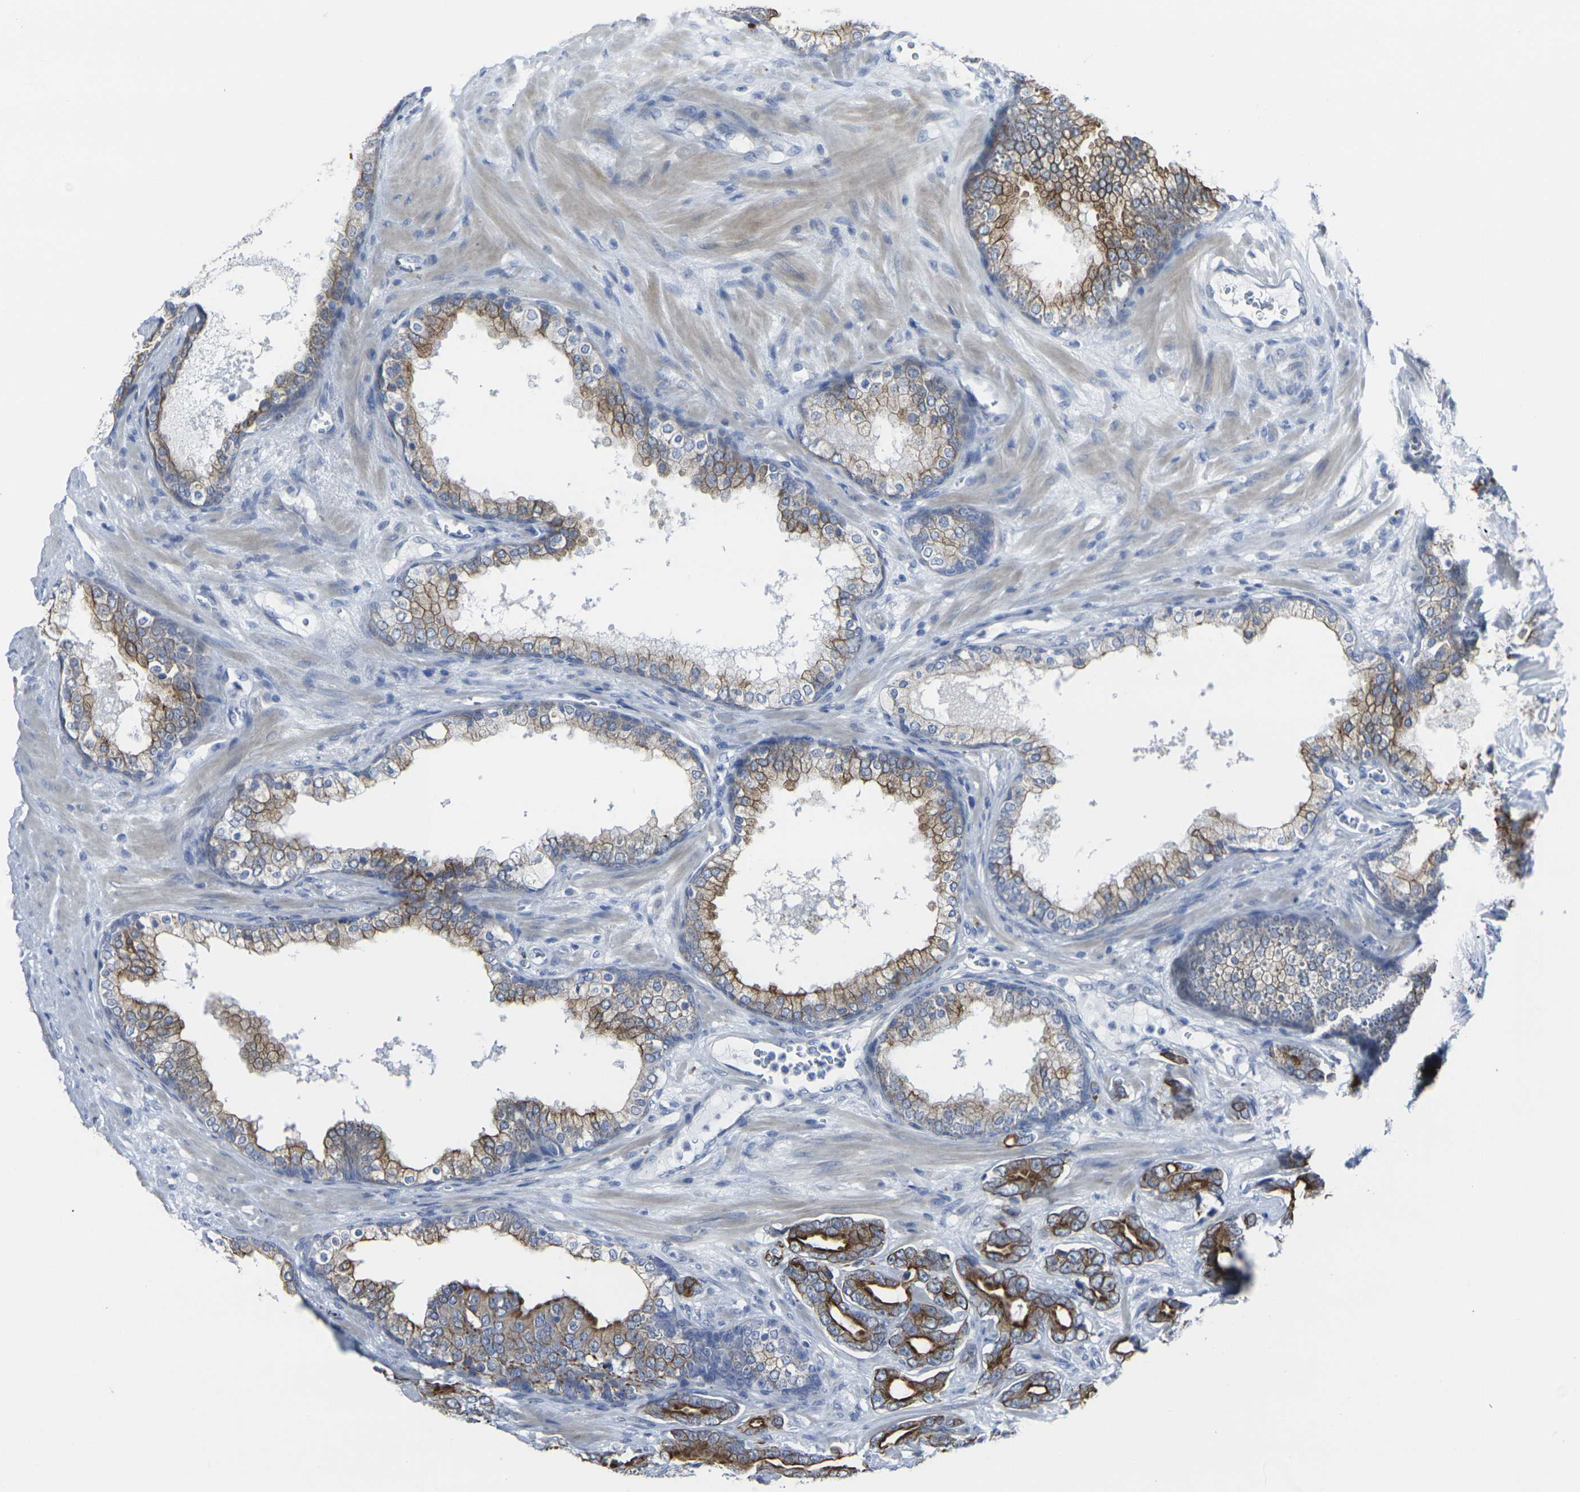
{"staining": {"intensity": "strong", "quantity": "25%-75%", "location": "cytoplasmic/membranous"}, "tissue": "prostate cancer", "cell_type": "Tumor cells", "image_type": "cancer", "snomed": [{"axis": "morphology", "description": "Adenocarcinoma, Low grade"}, {"axis": "topography", "description": "Prostate"}], "caption": "Tumor cells exhibit high levels of strong cytoplasmic/membranous positivity in approximately 25%-75% of cells in prostate adenocarcinoma (low-grade).", "gene": "ANKRD46", "patient": {"sex": "male", "age": 58}}